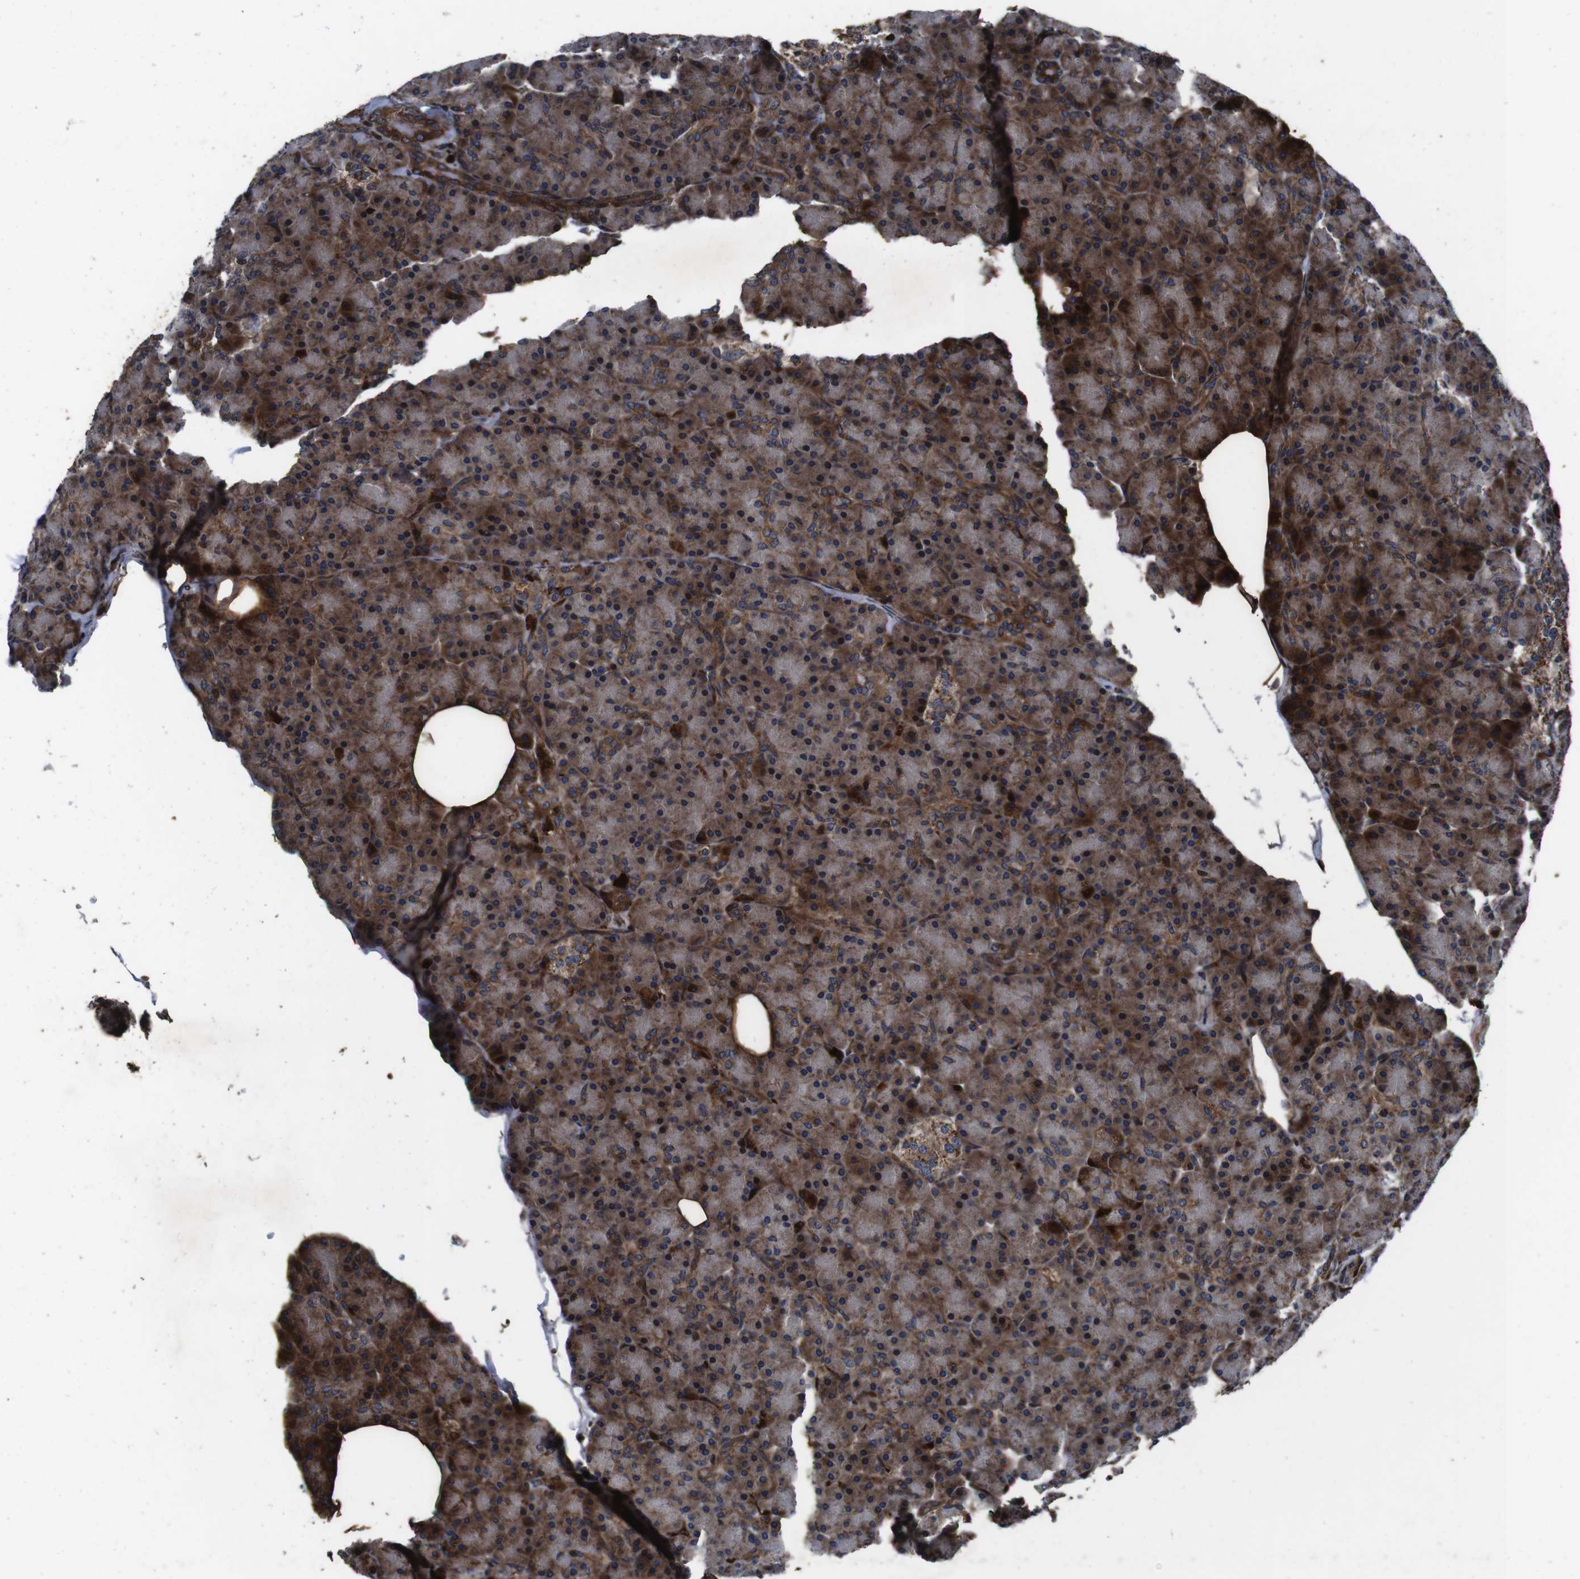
{"staining": {"intensity": "moderate", "quantity": ">75%", "location": "cytoplasmic/membranous"}, "tissue": "pancreas", "cell_type": "Exocrine glandular cells", "image_type": "normal", "snomed": [{"axis": "morphology", "description": "Normal tissue, NOS"}, {"axis": "topography", "description": "Pancreas"}], "caption": "Human pancreas stained with a brown dye exhibits moderate cytoplasmic/membranous positive expression in approximately >75% of exocrine glandular cells.", "gene": "SMYD3", "patient": {"sex": "female", "age": 43}}